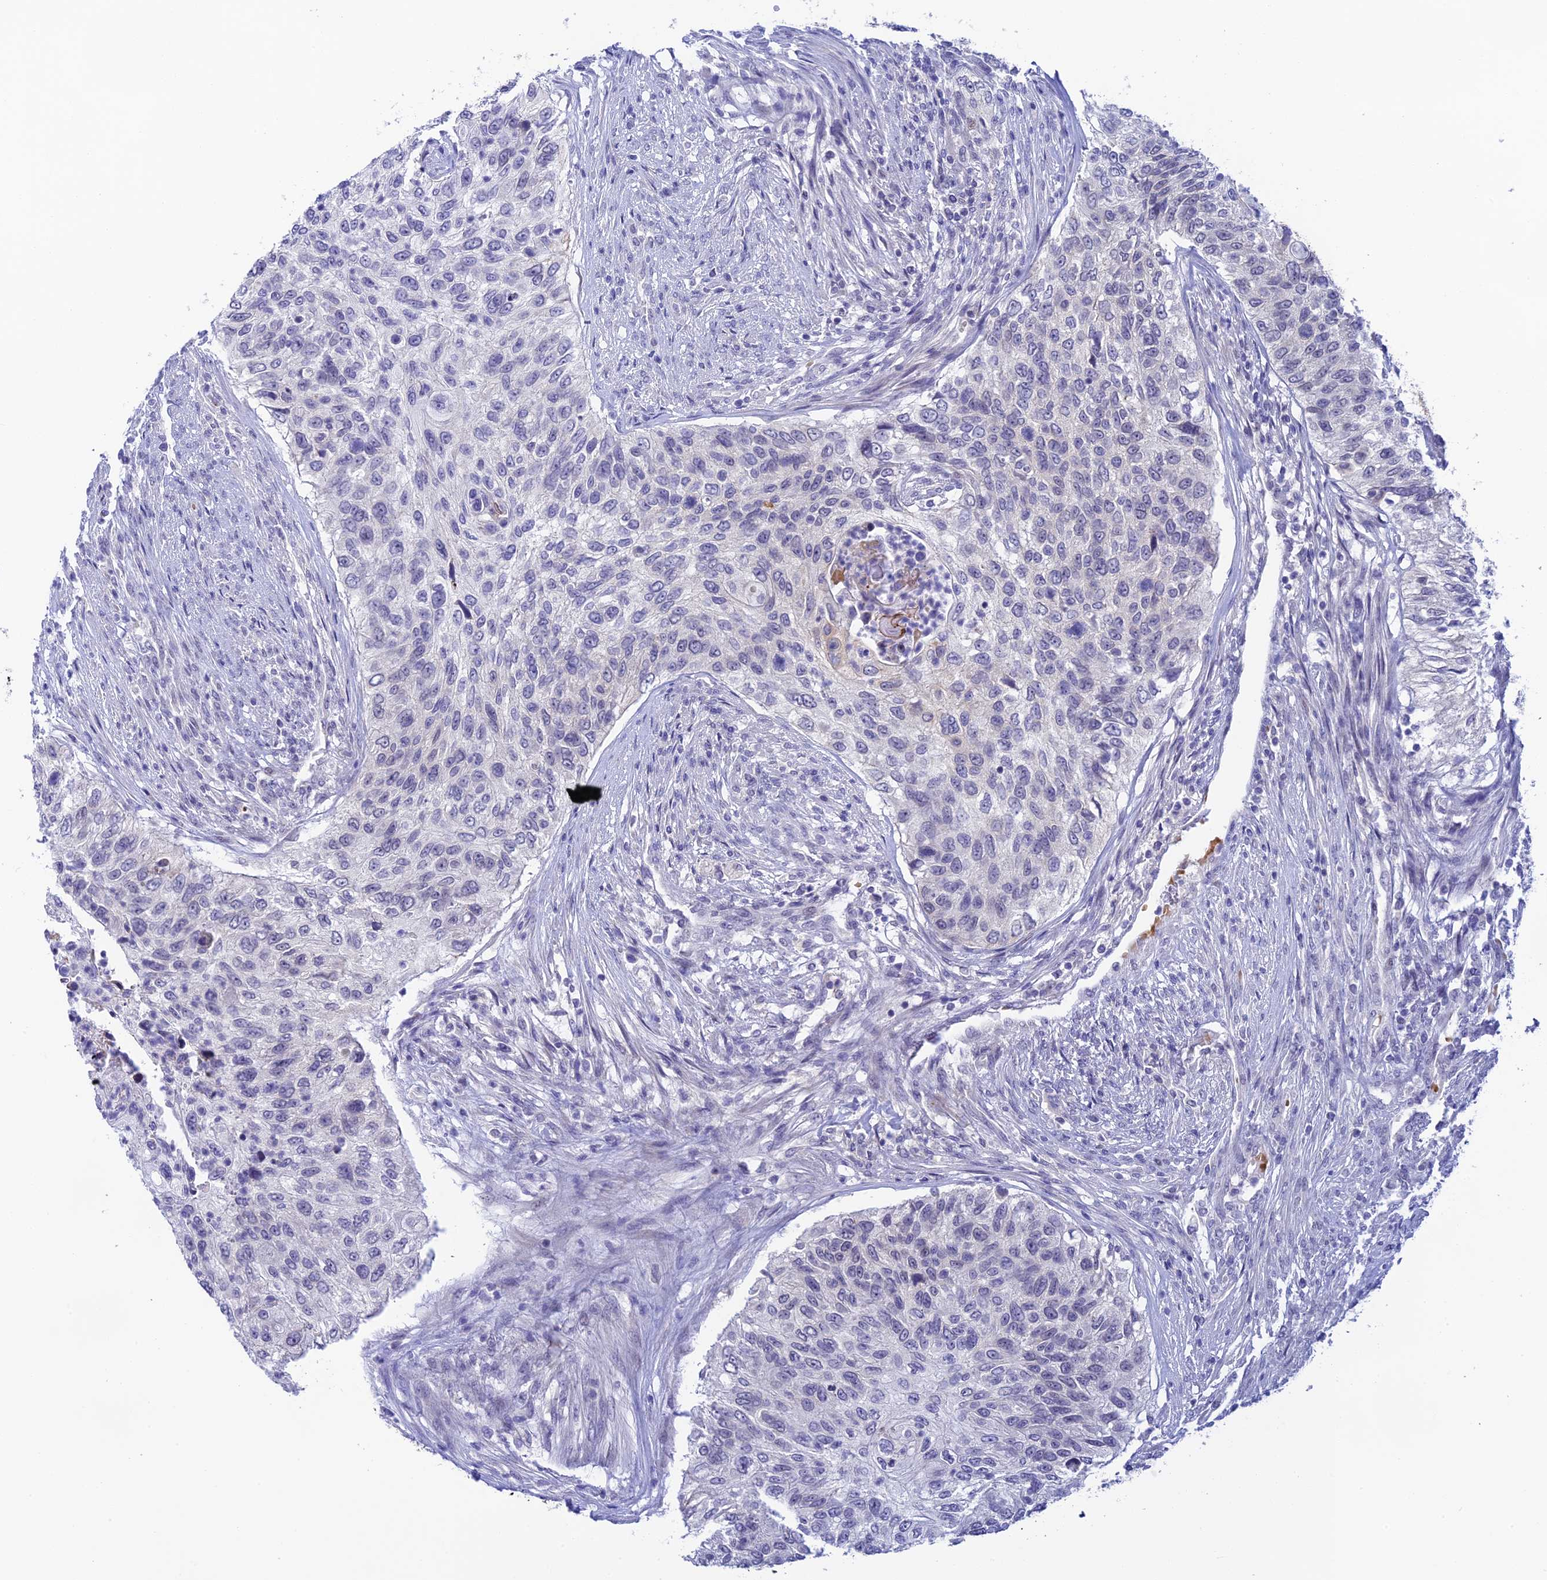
{"staining": {"intensity": "negative", "quantity": "none", "location": "none"}, "tissue": "urothelial cancer", "cell_type": "Tumor cells", "image_type": "cancer", "snomed": [{"axis": "morphology", "description": "Urothelial carcinoma, High grade"}, {"axis": "topography", "description": "Urinary bladder"}], "caption": "Tumor cells are negative for protein expression in human high-grade urothelial carcinoma.", "gene": "RASGEF1B", "patient": {"sex": "female", "age": 60}}